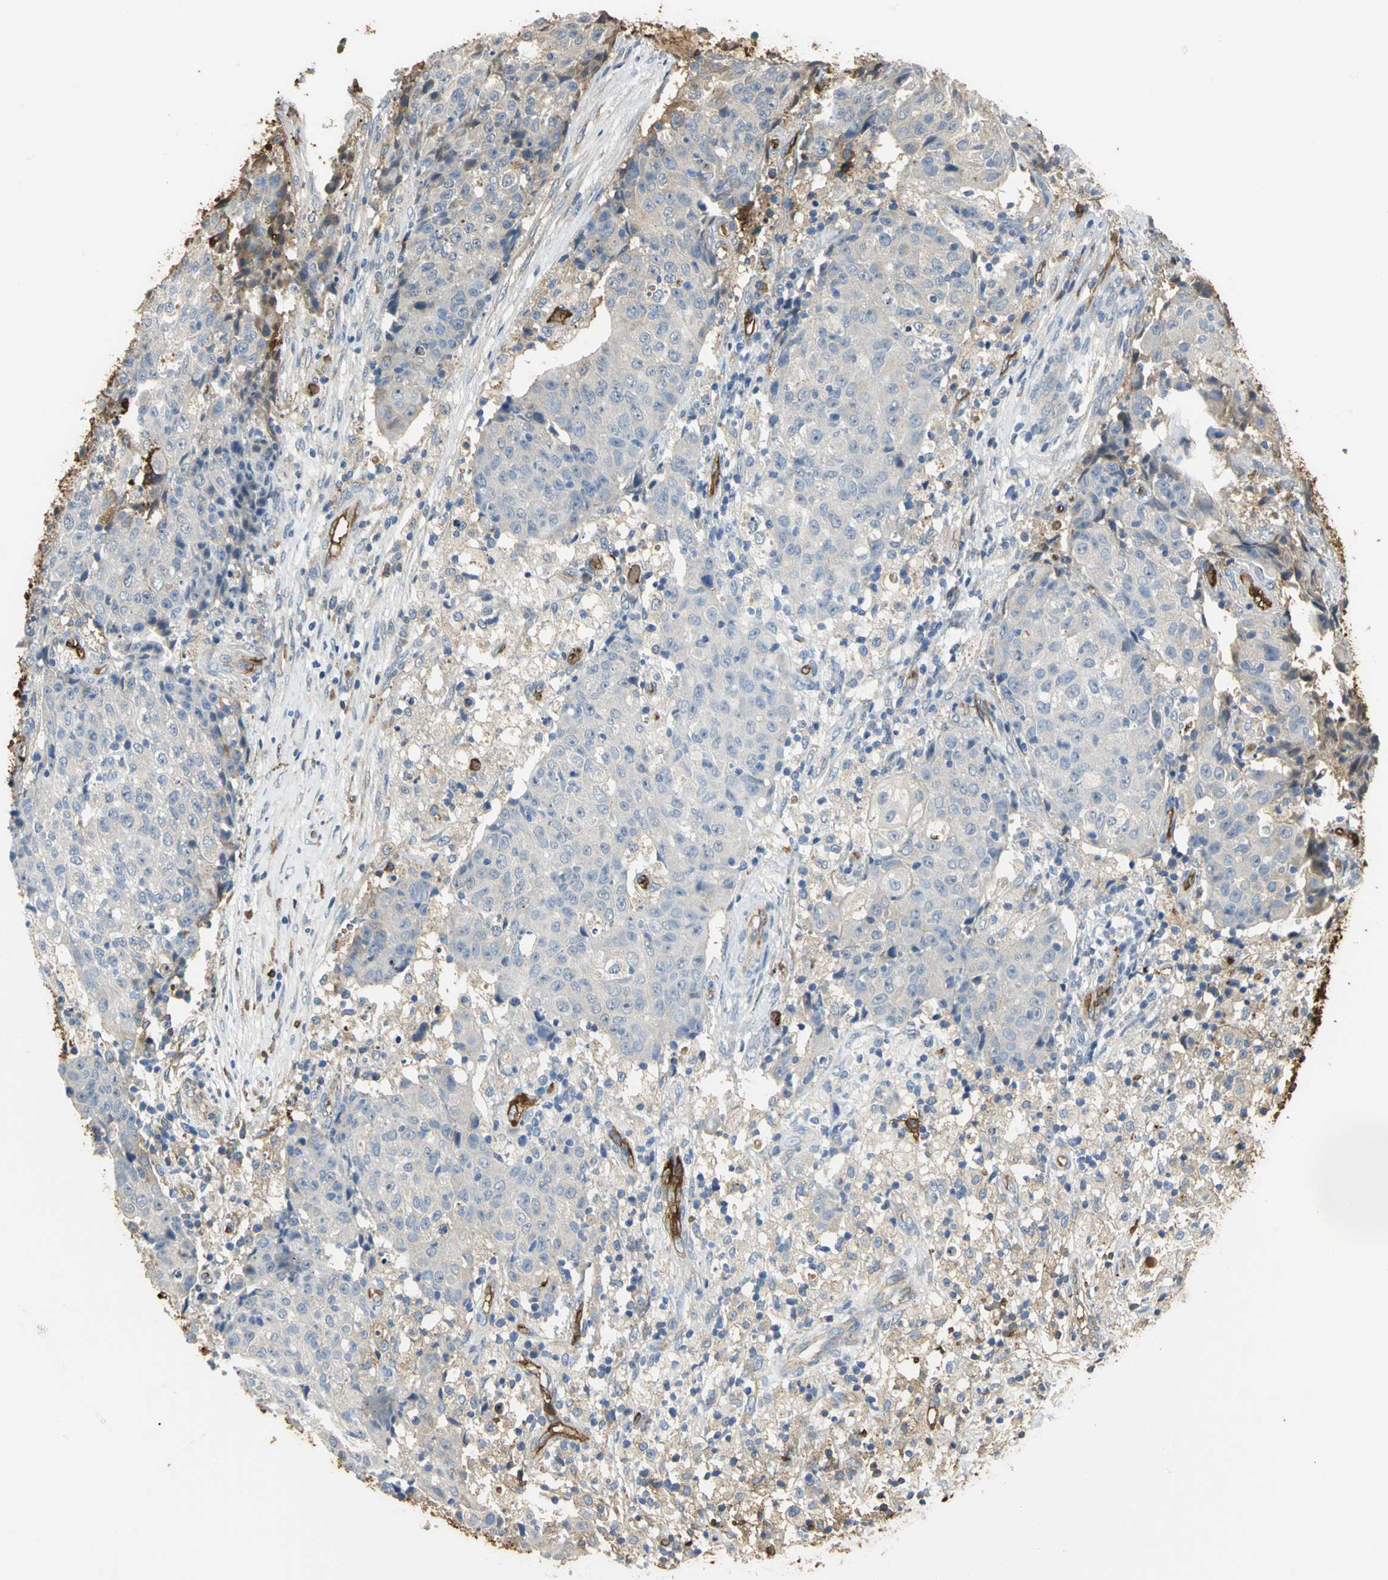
{"staining": {"intensity": "moderate", "quantity": "<25%", "location": "cytoplasmic/membranous"}, "tissue": "ovarian cancer", "cell_type": "Tumor cells", "image_type": "cancer", "snomed": [{"axis": "morphology", "description": "Carcinoma, endometroid"}, {"axis": "topography", "description": "Ovary"}], "caption": "An immunohistochemistry (IHC) photomicrograph of tumor tissue is shown. Protein staining in brown labels moderate cytoplasmic/membranous positivity in endometroid carcinoma (ovarian) within tumor cells. (Stains: DAB in brown, nuclei in blue, Microscopy: brightfield microscopy at high magnification).", "gene": "TREM1", "patient": {"sex": "female", "age": 42}}